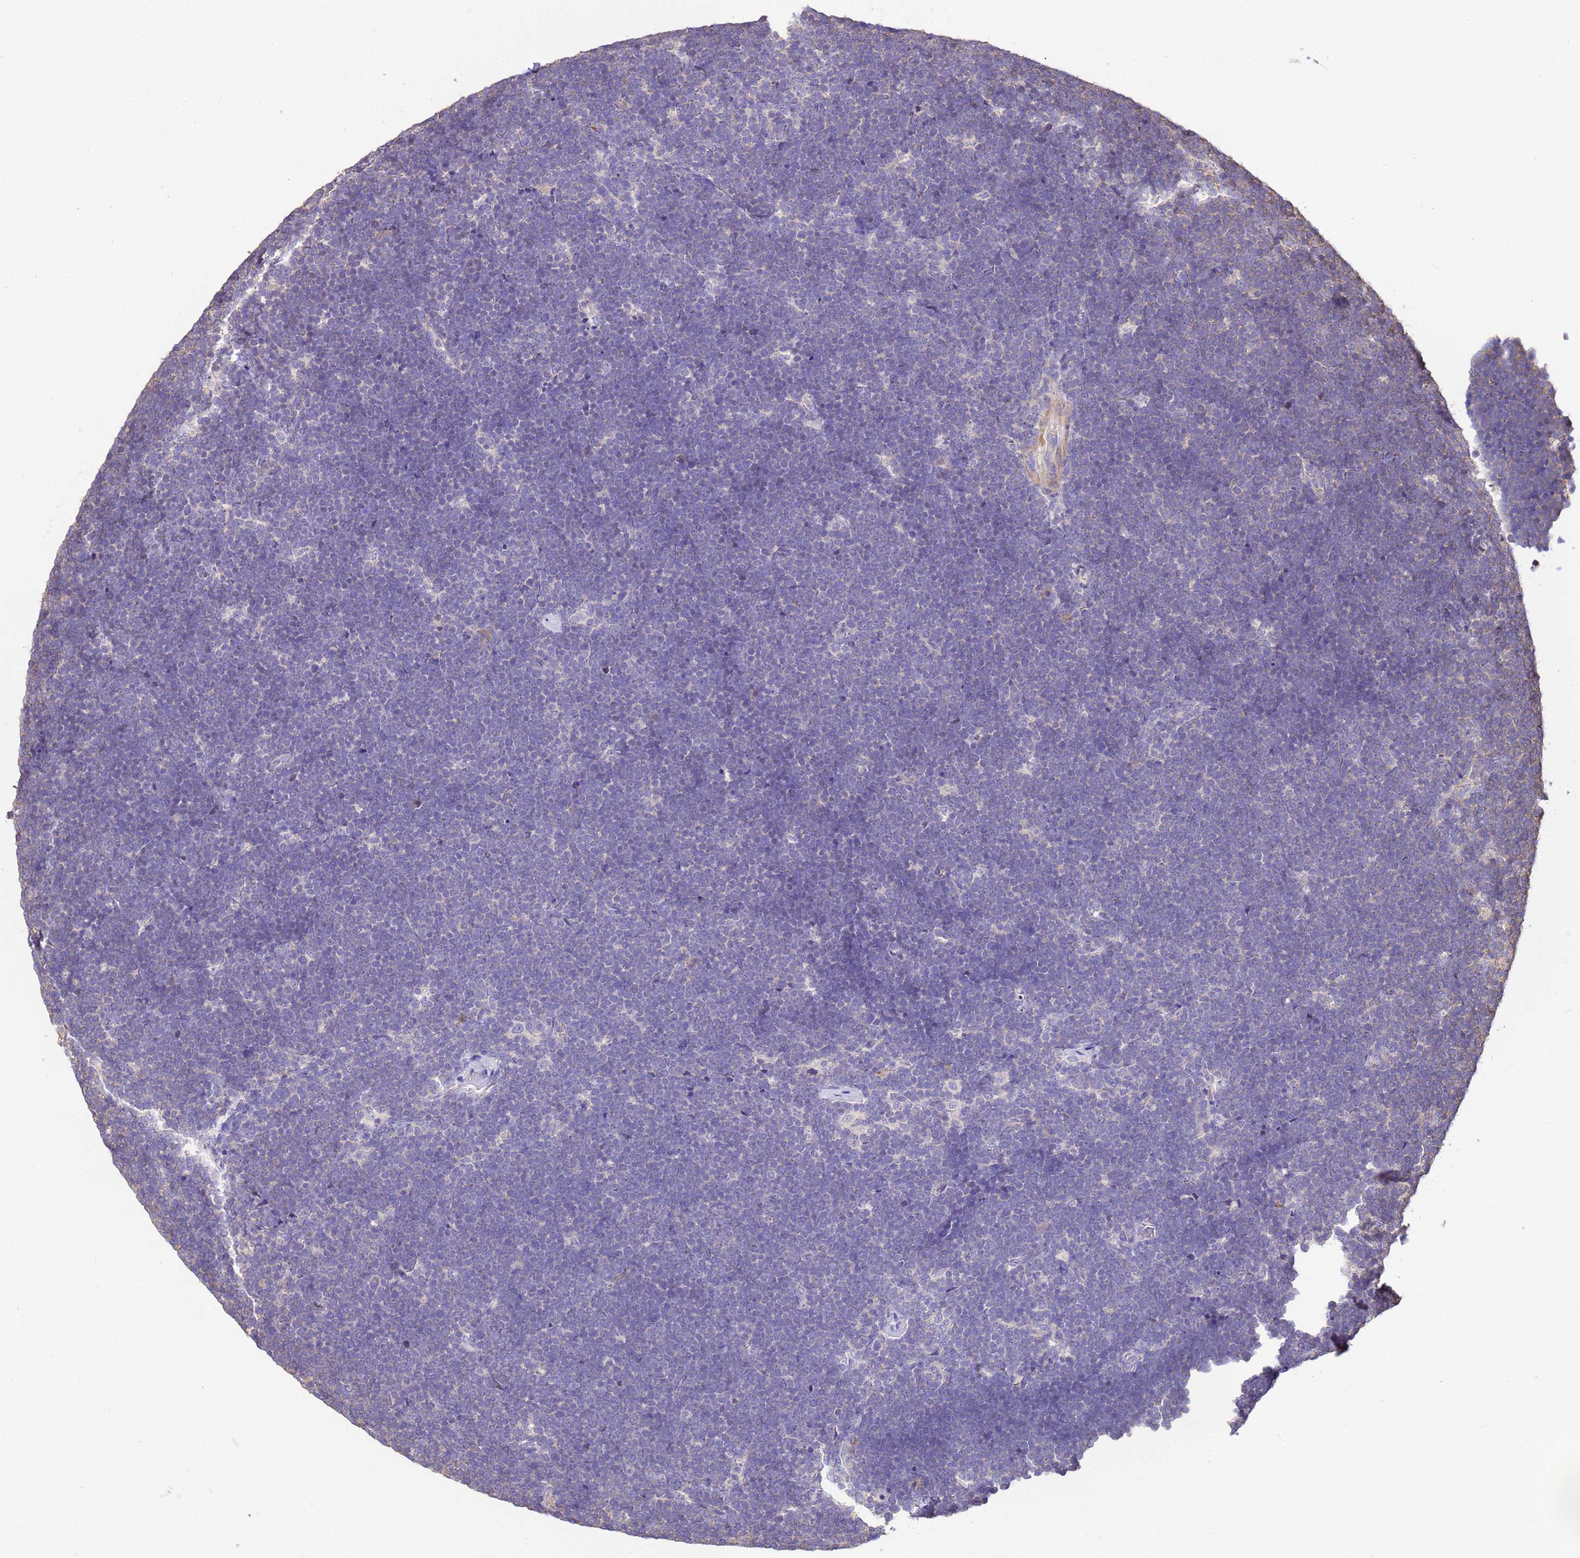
{"staining": {"intensity": "negative", "quantity": "none", "location": "none"}, "tissue": "lymphoma", "cell_type": "Tumor cells", "image_type": "cancer", "snomed": [{"axis": "morphology", "description": "Malignant lymphoma, non-Hodgkin's type, High grade"}, {"axis": "topography", "description": "Lymph node"}], "caption": "Tumor cells are negative for protein expression in human lymphoma. (DAB immunohistochemistry, high magnification).", "gene": "WDR64", "patient": {"sex": "male", "age": 13}}